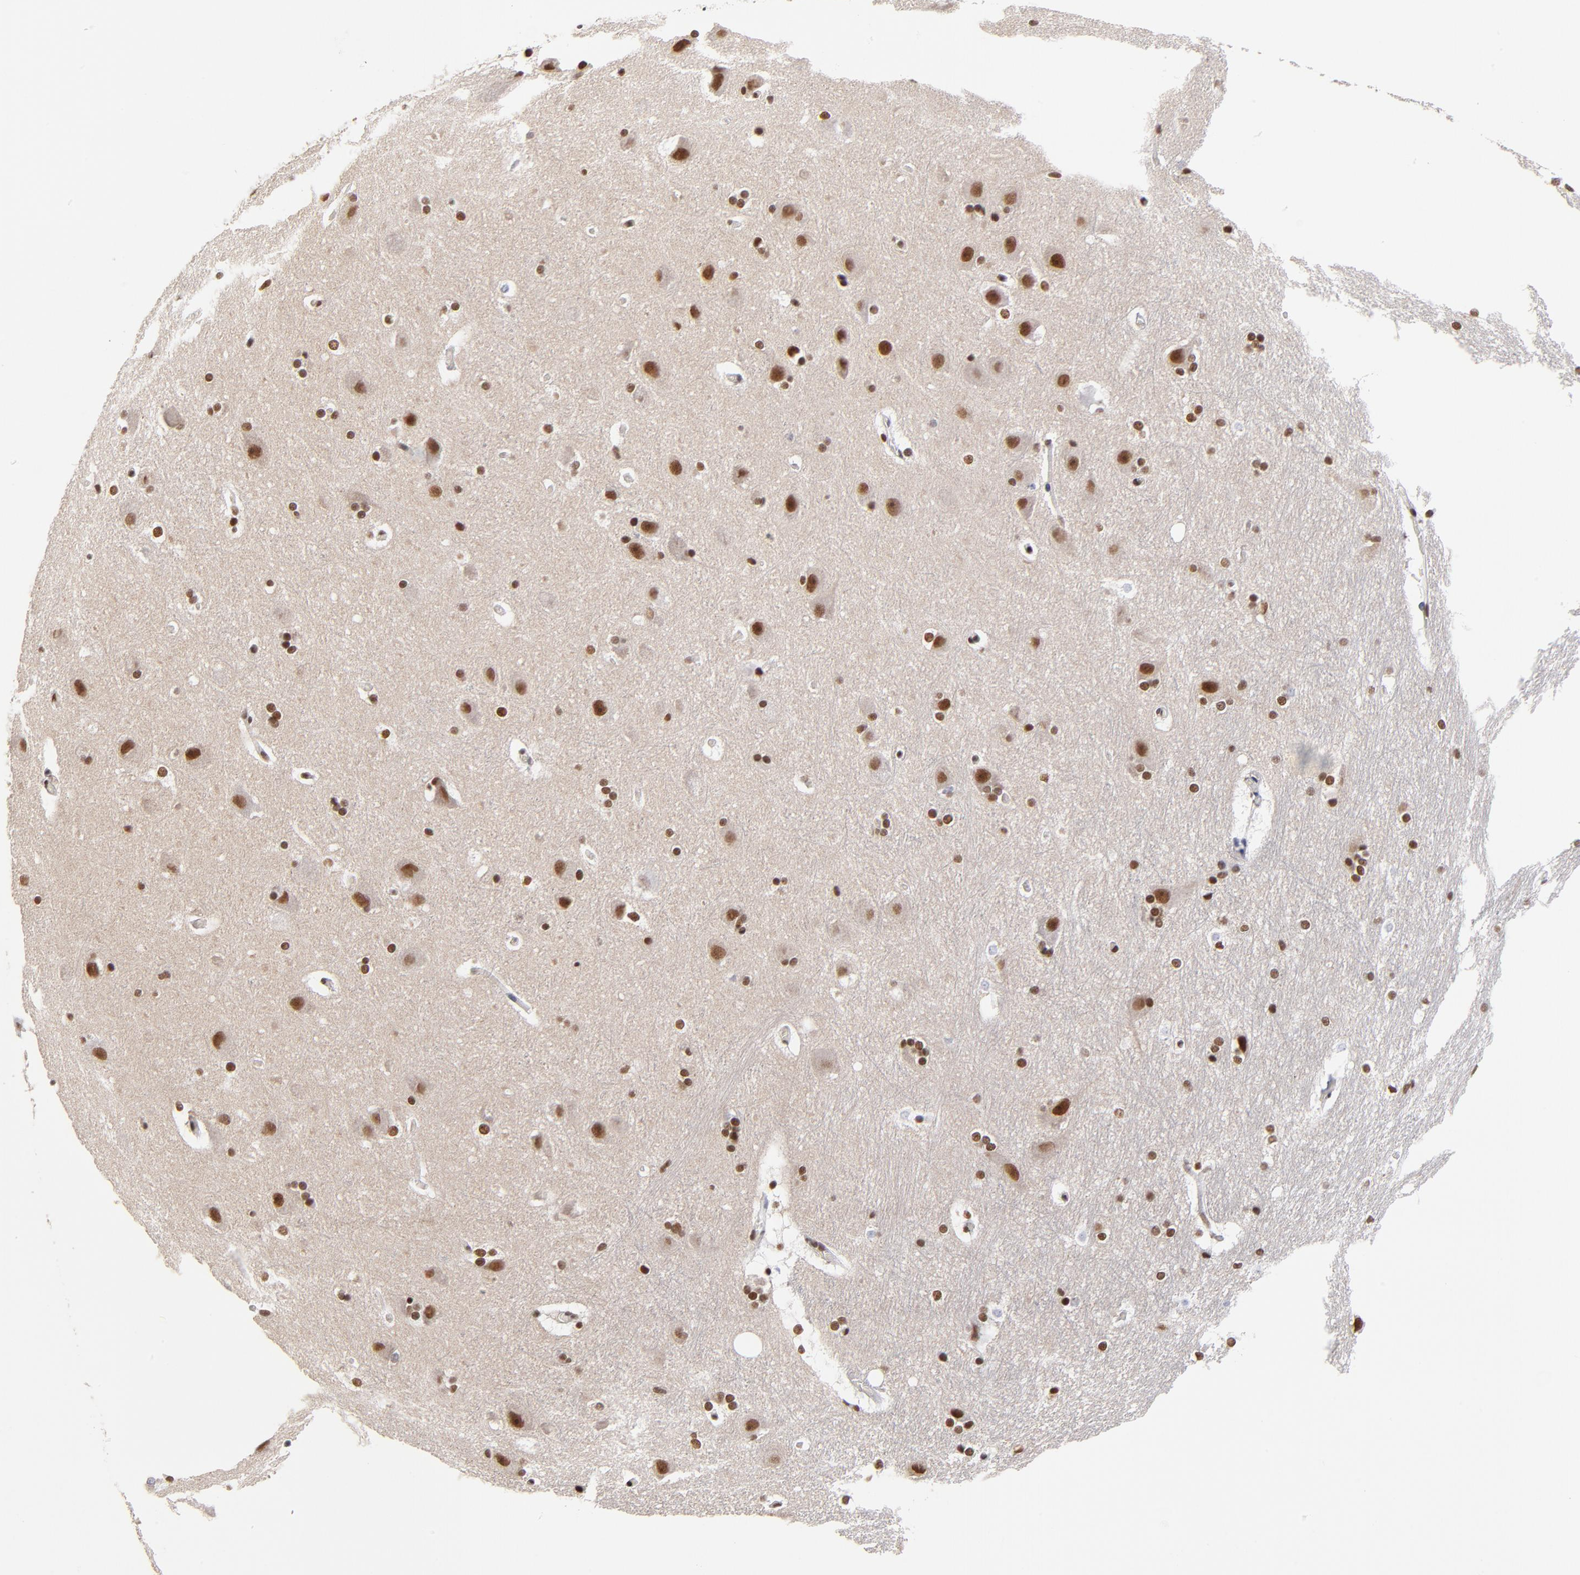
{"staining": {"intensity": "moderate", "quantity": "25%-75%", "location": "nuclear"}, "tissue": "hippocampus", "cell_type": "Glial cells", "image_type": "normal", "snomed": [{"axis": "morphology", "description": "Normal tissue, NOS"}, {"axis": "topography", "description": "Hippocampus"}], "caption": "Hippocampus stained with immunohistochemistry displays moderate nuclear expression in about 25%-75% of glial cells.", "gene": "ZMYM3", "patient": {"sex": "female", "age": 19}}